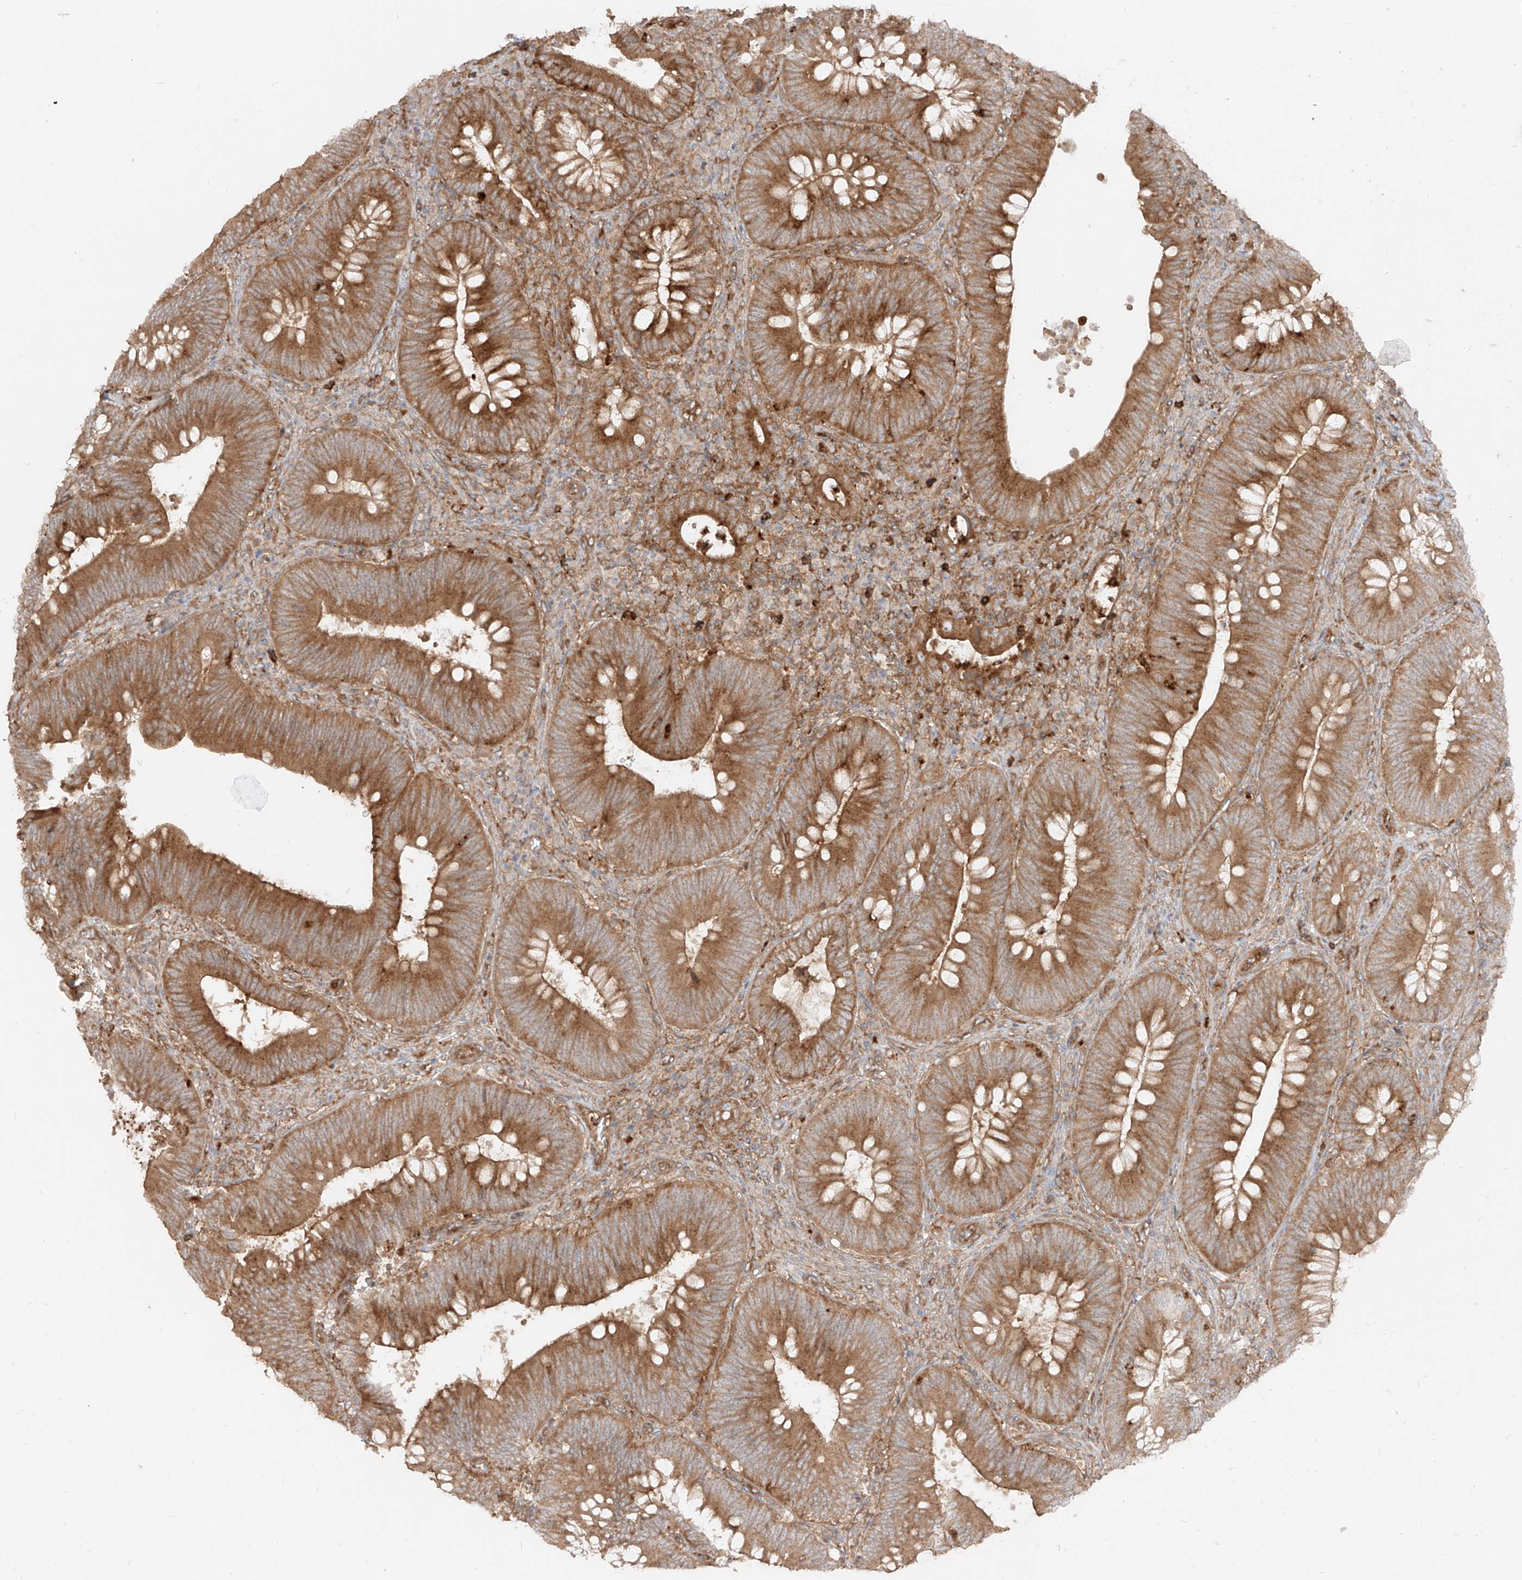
{"staining": {"intensity": "strong", "quantity": ">75%", "location": "cytoplasmic/membranous"}, "tissue": "colorectal cancer", "cell_type": "Tumor cells", "image_type": "cancer", "snomed": [{"axis": "morphology", "description": "Normal tissue, NOS"}, {"axis": "topography", "description": "Colon"}], "caption": "IHC (DAB (3,3'-diaminobenzidine)) staining of colorectal cancer reveals strong cytoplasmic/membranous protein staining in approximately >75% of tumor cells.", "gene": "CCDC115", "patient": {"sex": "female", "age": 82}}